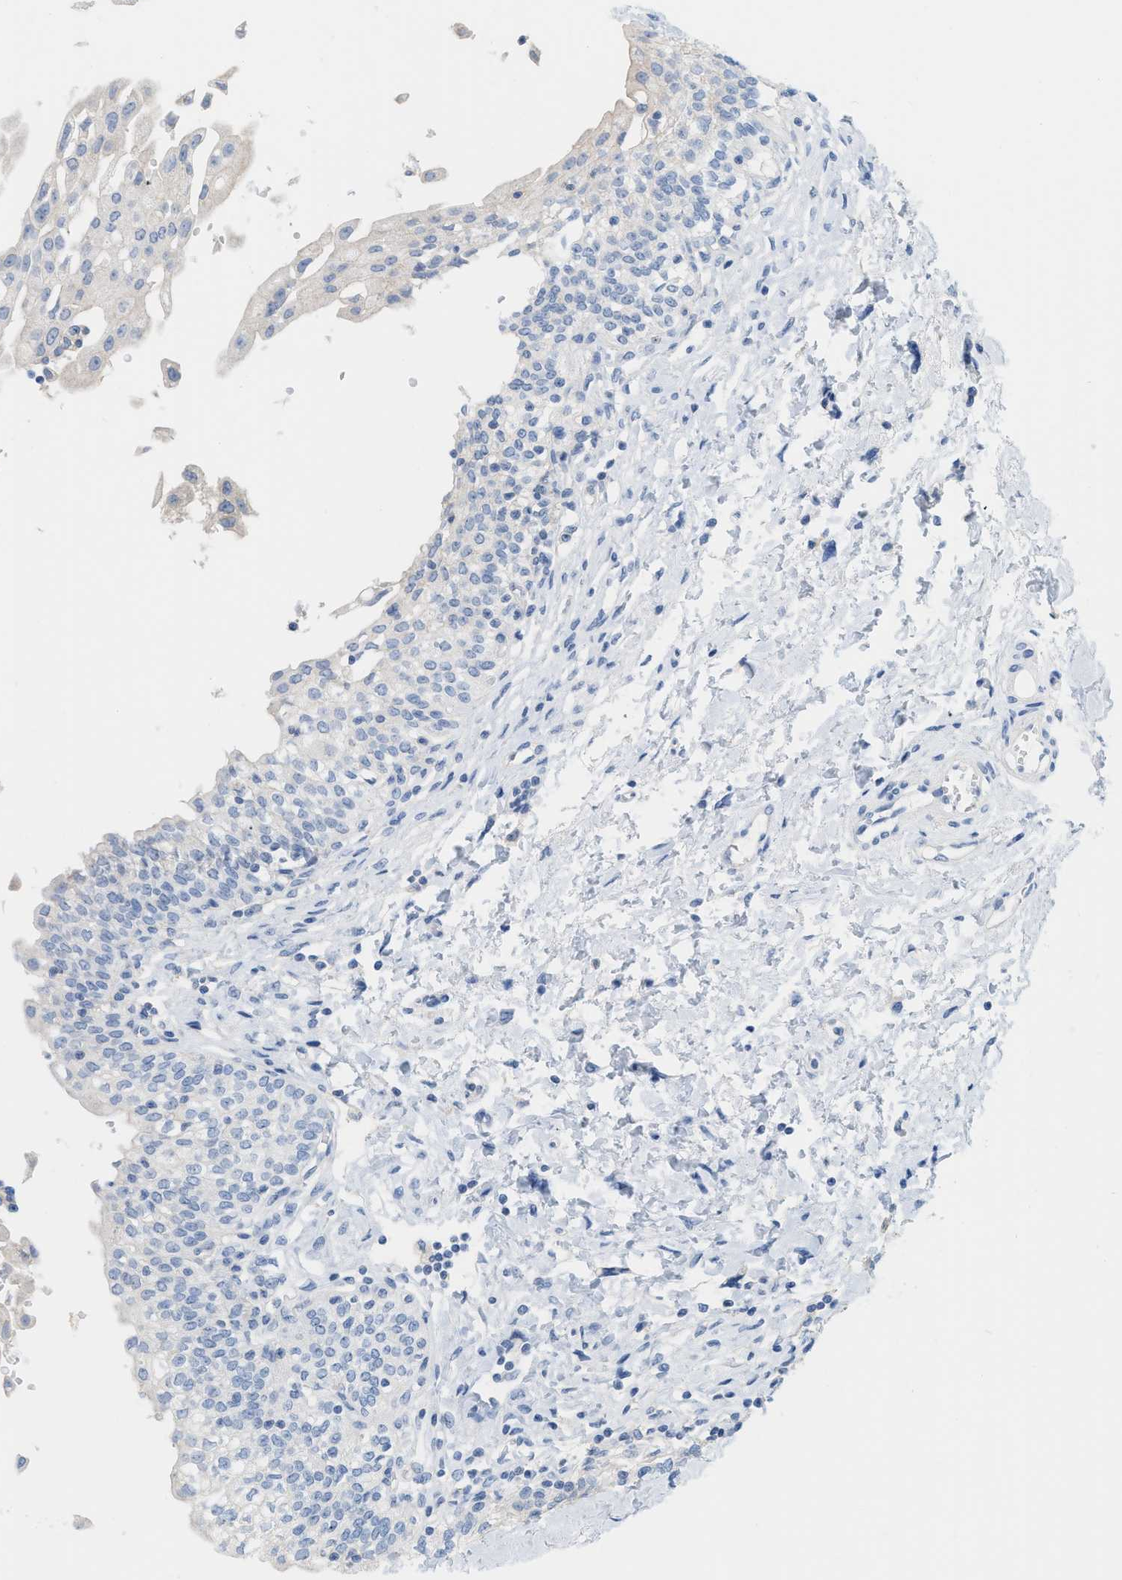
{"staining": {"intensity": "negative", "quantity": "none", "location": "none"}, "tissue": "urinary bladder", "cell_type": "Urothelial cells", "image_type": "normal", "snomed": [{"axis": "morphology", "description": "Normal tissue, NOS"}, {"axis": "topography", "description": "Urinary bladder"}], "caption": "There is no significant positivity in urothelial cells of urinary bladder. (Immunohistochemistry, brightfield microscopy, high magnification).", "gene": "PAPPA", "patient": {"sex": "male", "age": 55}}